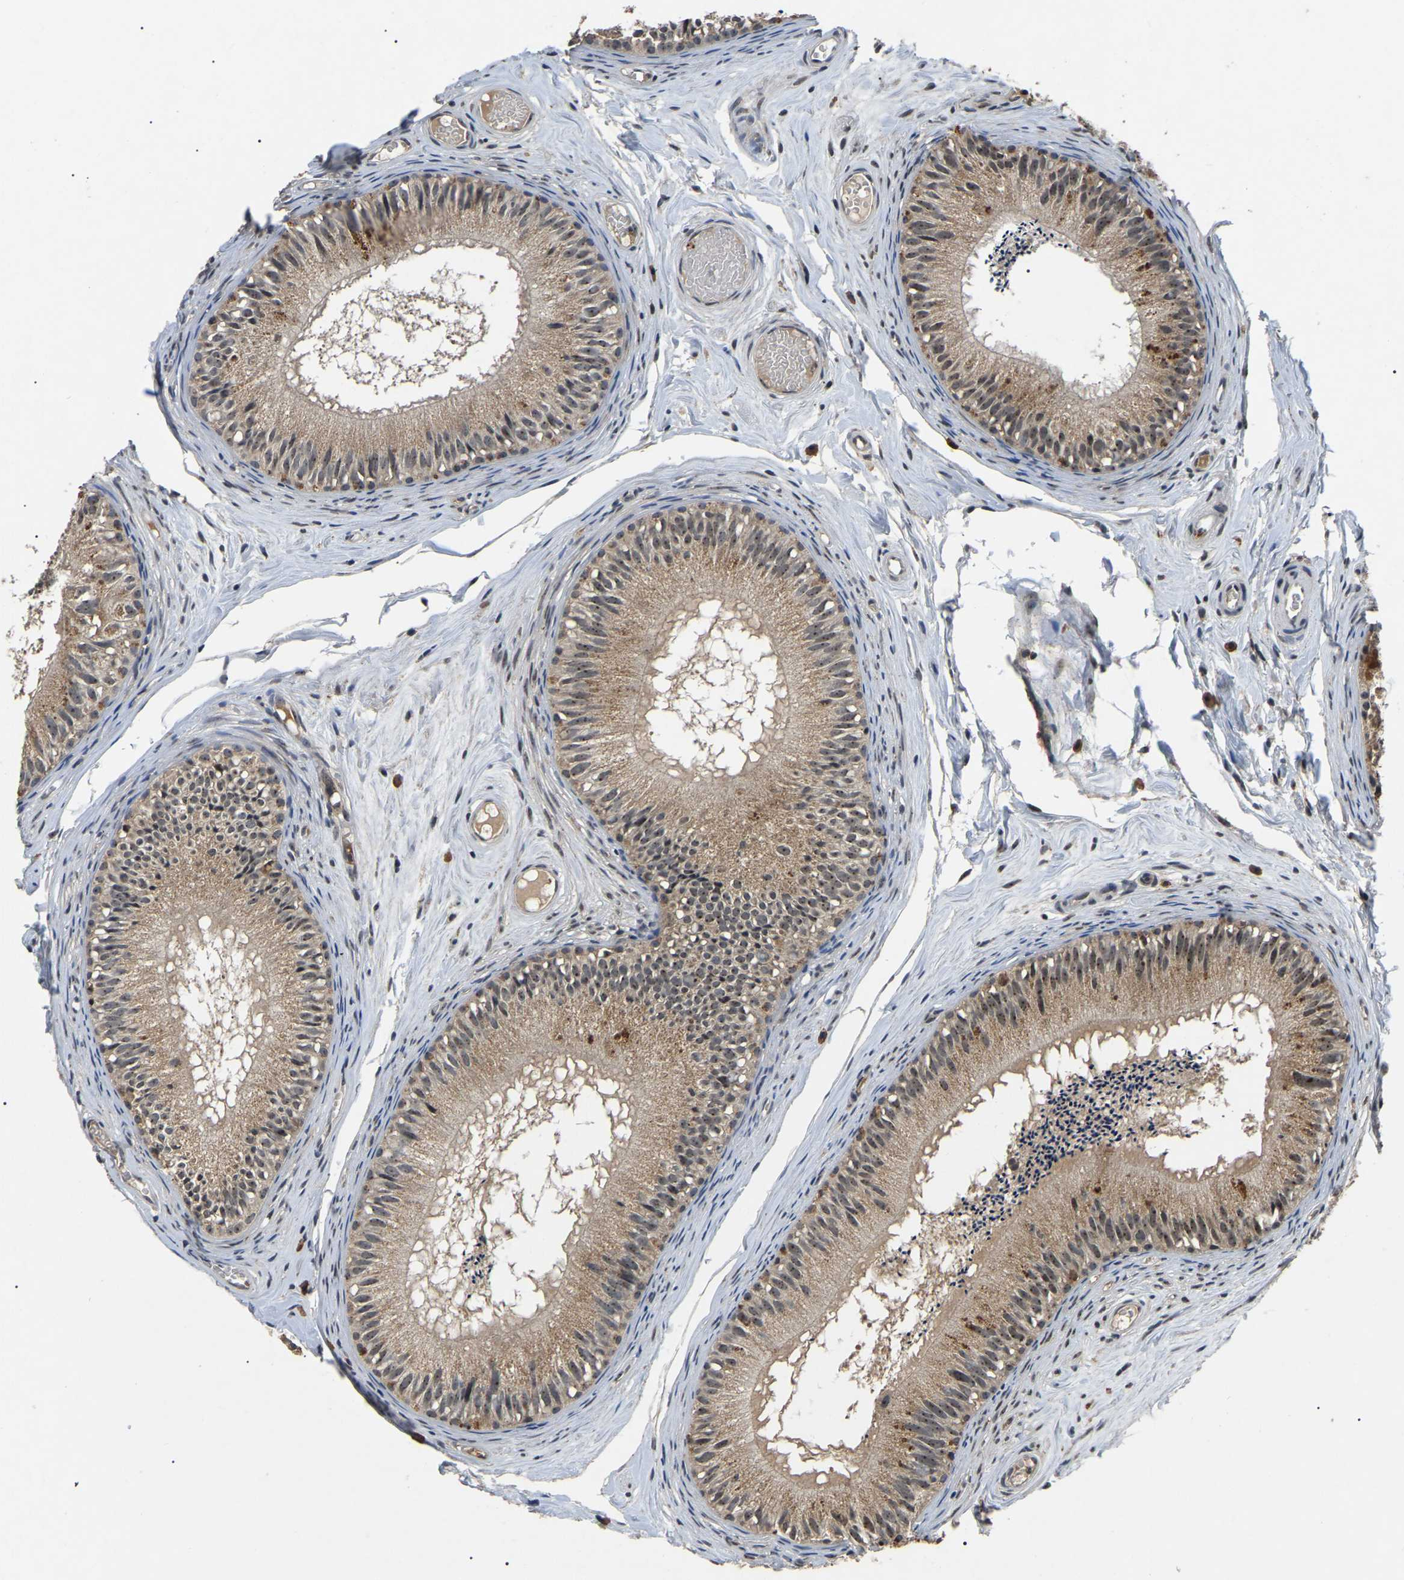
{"staining": {"intensity": "moderate", "quantity": ">75%", "location": "cytoplasmic/membranous,nuclear"}, "tissue": "epididymis", "cell_type": "Glandular cells", "image_type": "normal", "snomed": [{"axis": "morphology", "description": "Normal tissue, NOS"}, {"axis": "topography", "description": "Epididymis"}], "caption": "The image reveals a brown stain indicating the presence of a protein in the cytoplasmic/membranous,nuclear of glandular cells in epididymis.", "gene": "RBM28", "patient": {"sex": "male", "age": 46}}